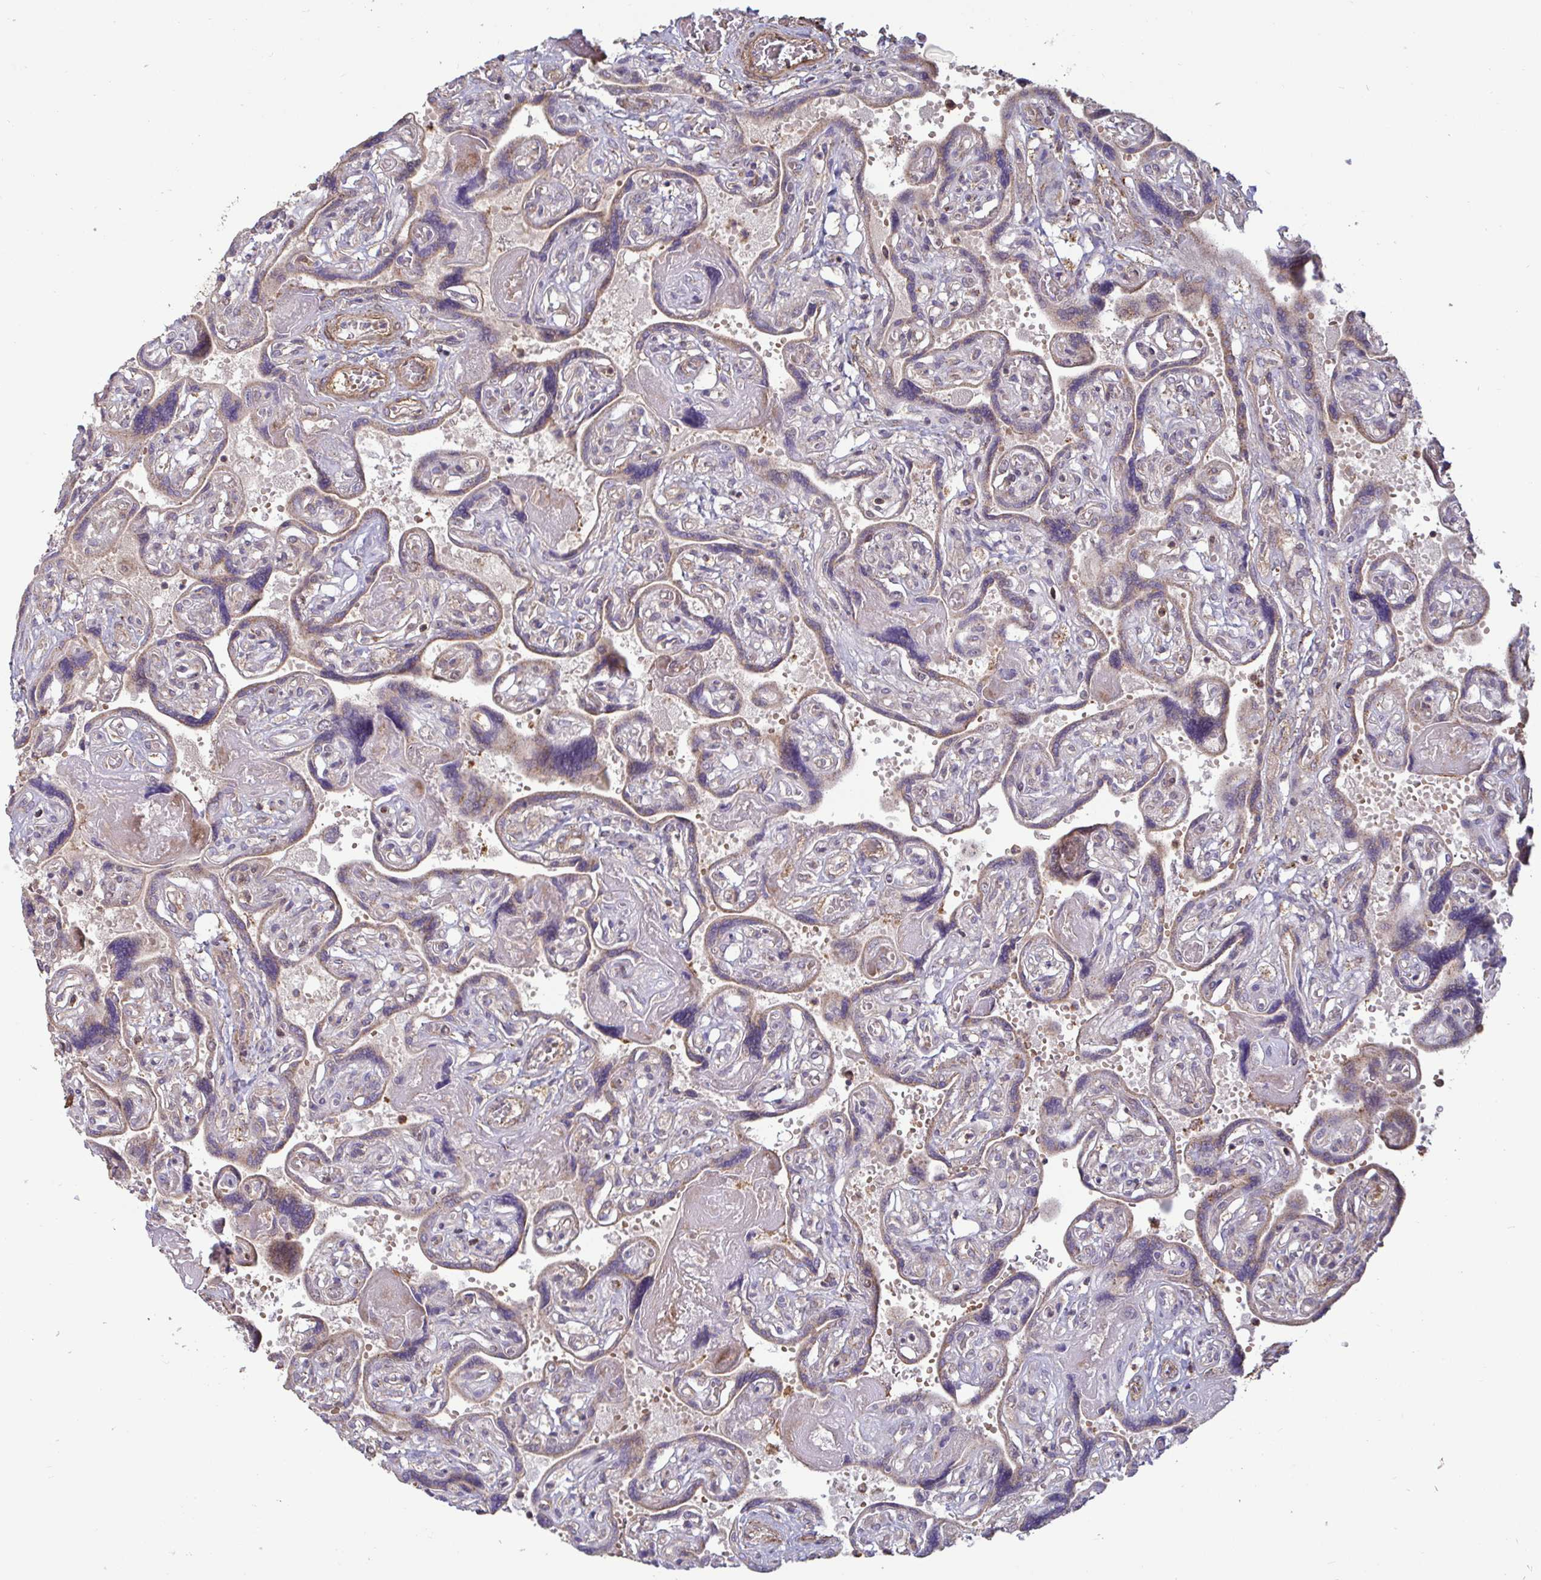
{"staining": {"intensity": "weak", "quantity": ">75%", "location": "cytoplasmic/membranous"}, "tissue": "placenta", "cell_type": "Decidual cells", "image_type": "normal", "snomed": [{"axis": "morphology", "description": "Normal tissue, NOS"}, {"axis": "topography", "description": "Placenta"}], "caption": "Immunohistochemistry (IHC) (DAB (3,3'-diaminobenzidine)) staining of normal placenta exhibits weak cytoplasmic/membranous protein expression in about >75% of decidual cells.", "gene": "SPRY1", "patient": {"sex": "female", "age": 32}}